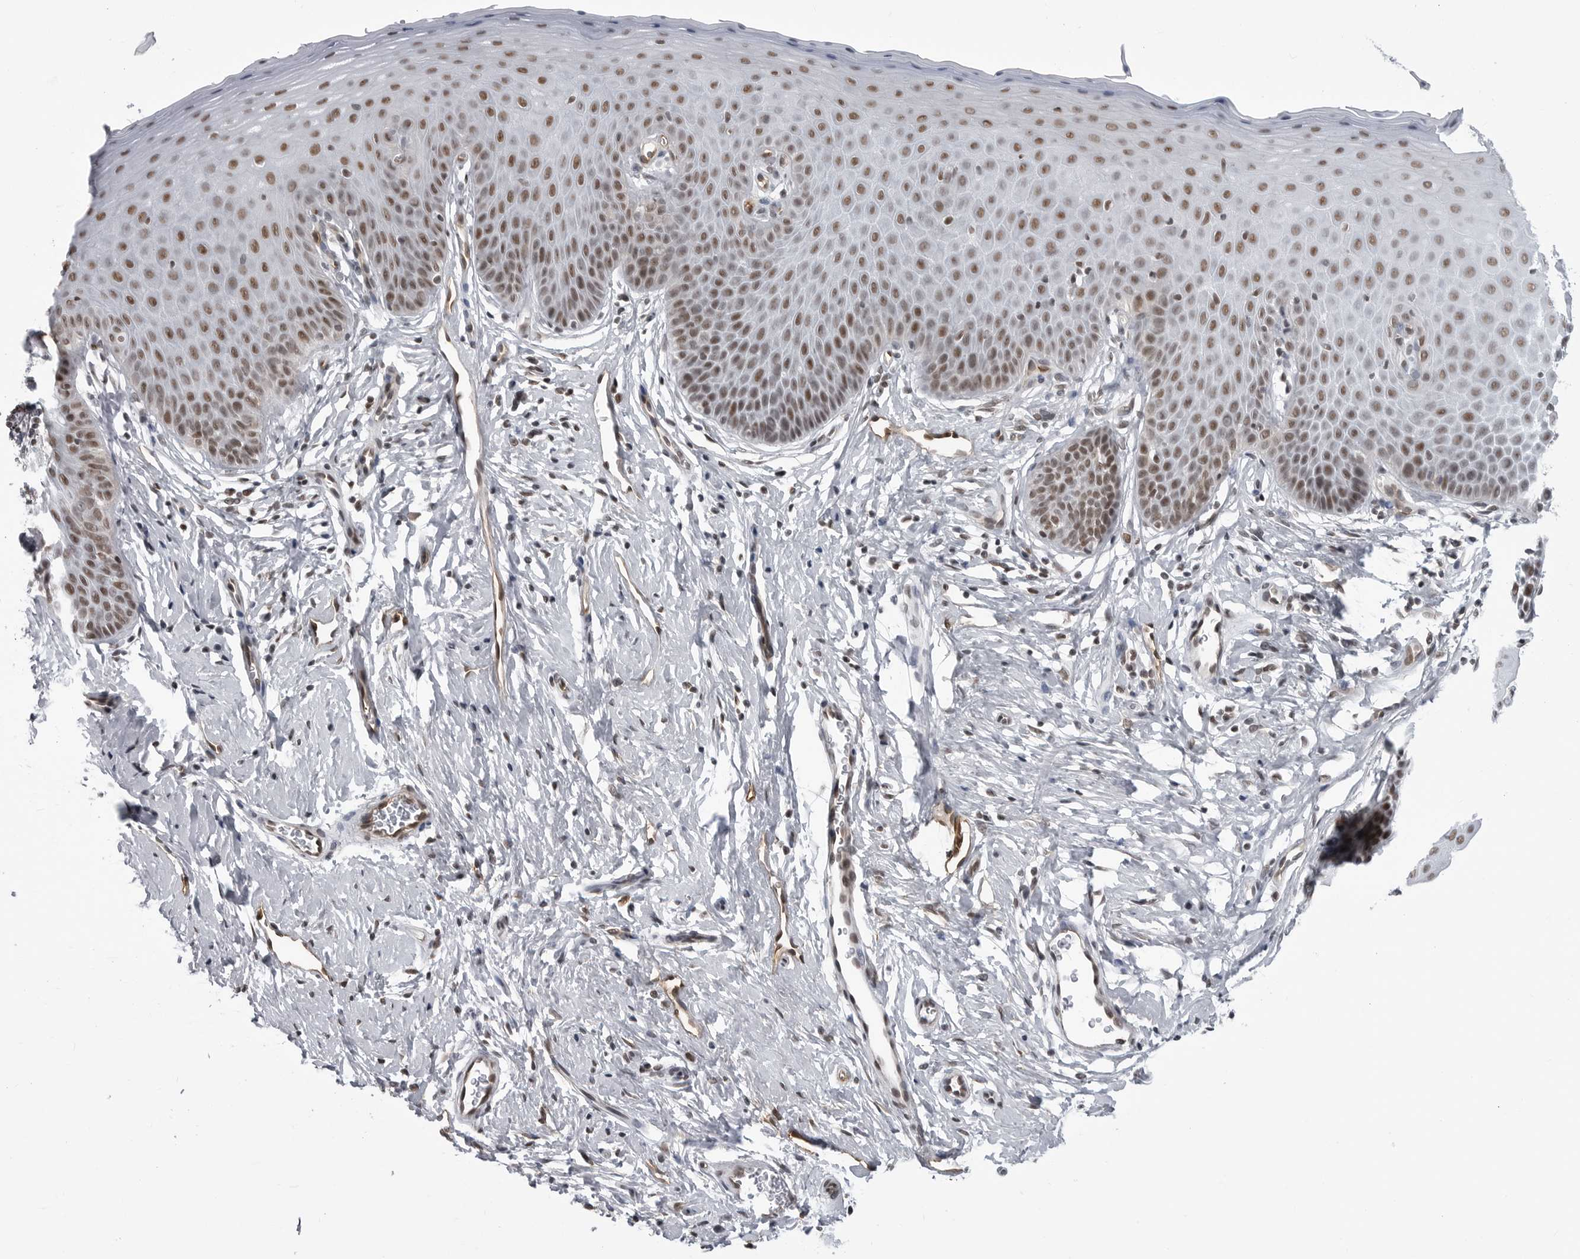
{"staining": {"intensity": "moderate", "quantity": ">75%", "location": "nuclear"}, "tissue": "cervix", "cell_type": "Glandular cells", "image_type": "normal", "snomed": [{"axis": "morphology", "description": "Normal tissue, NOS"}, {"axis": "topography", "description": "Cervix"}], "caption": "The micrograph demonstrates staining of benign cervix, revealing moderate nuclear protein expression (brown color) within glandular cells. The staining is performed using DAB brown chromogen to label protein expression. The nuclei are counter-stained blue using hematoxylin.", "gene": "RNF26", "patient": {"sex": "female", "age": 36}}